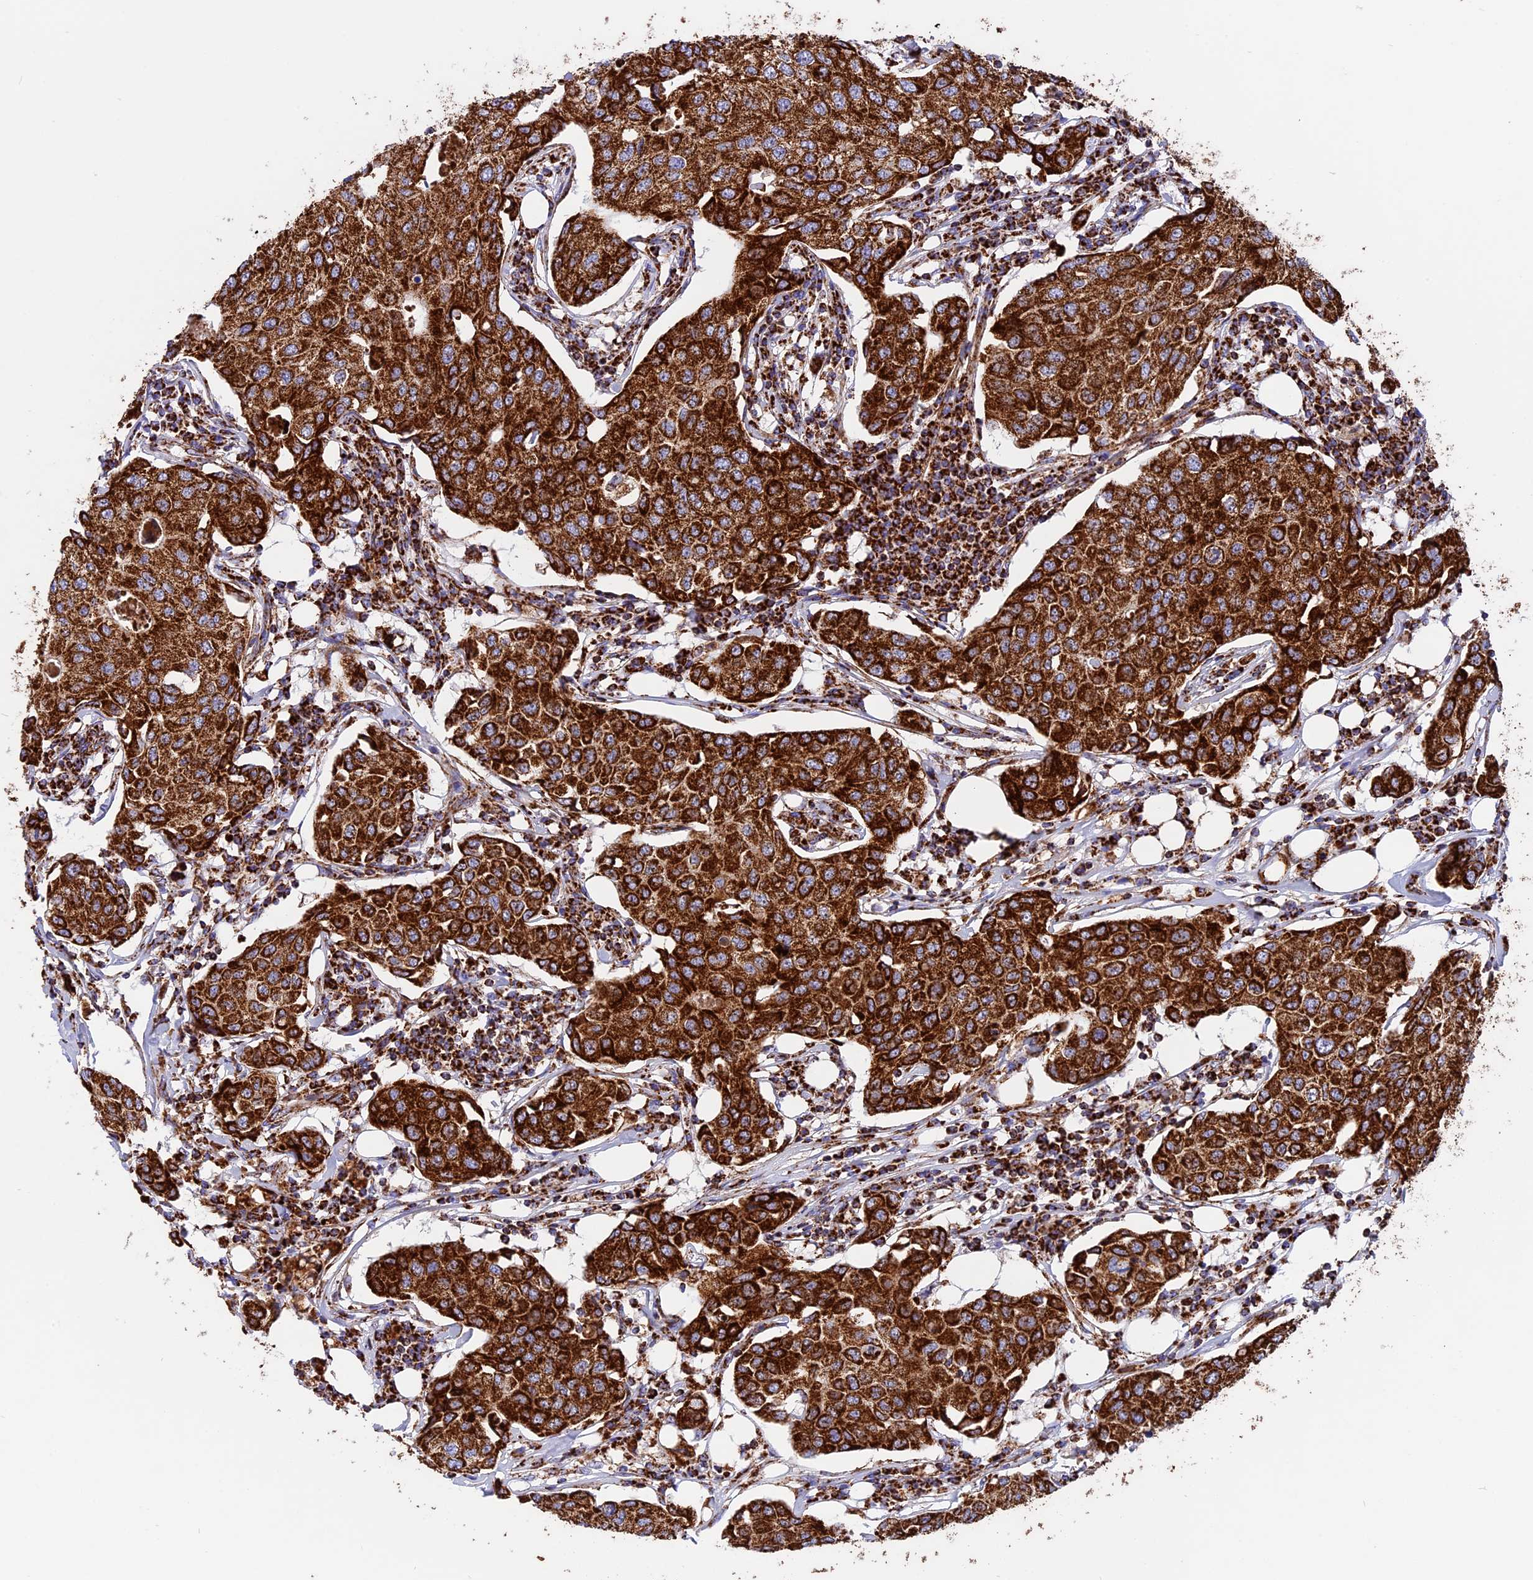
{"staining": {"intensity": "strong", "quantity": ">75%", "location": "cytoplasmic/membranous"}, "tissue": "breast cancer", "cell_type": "Tumor cells", "image_type": "cancer", "snomed": [{"axis": "morphology", "description": "Duct carcinoma"}, {"axis": "topography", "description": "Breast"}], "caption": "Breast cancer (infiltrating ductal carcinoma) tissue demonstrates strong cytoplasmic/membranous expression in about >75% of tumor cells, visualized by immunohistochemistry.", "gene": "UQCRB", "patient": {"sex": "female", "age": 80}}